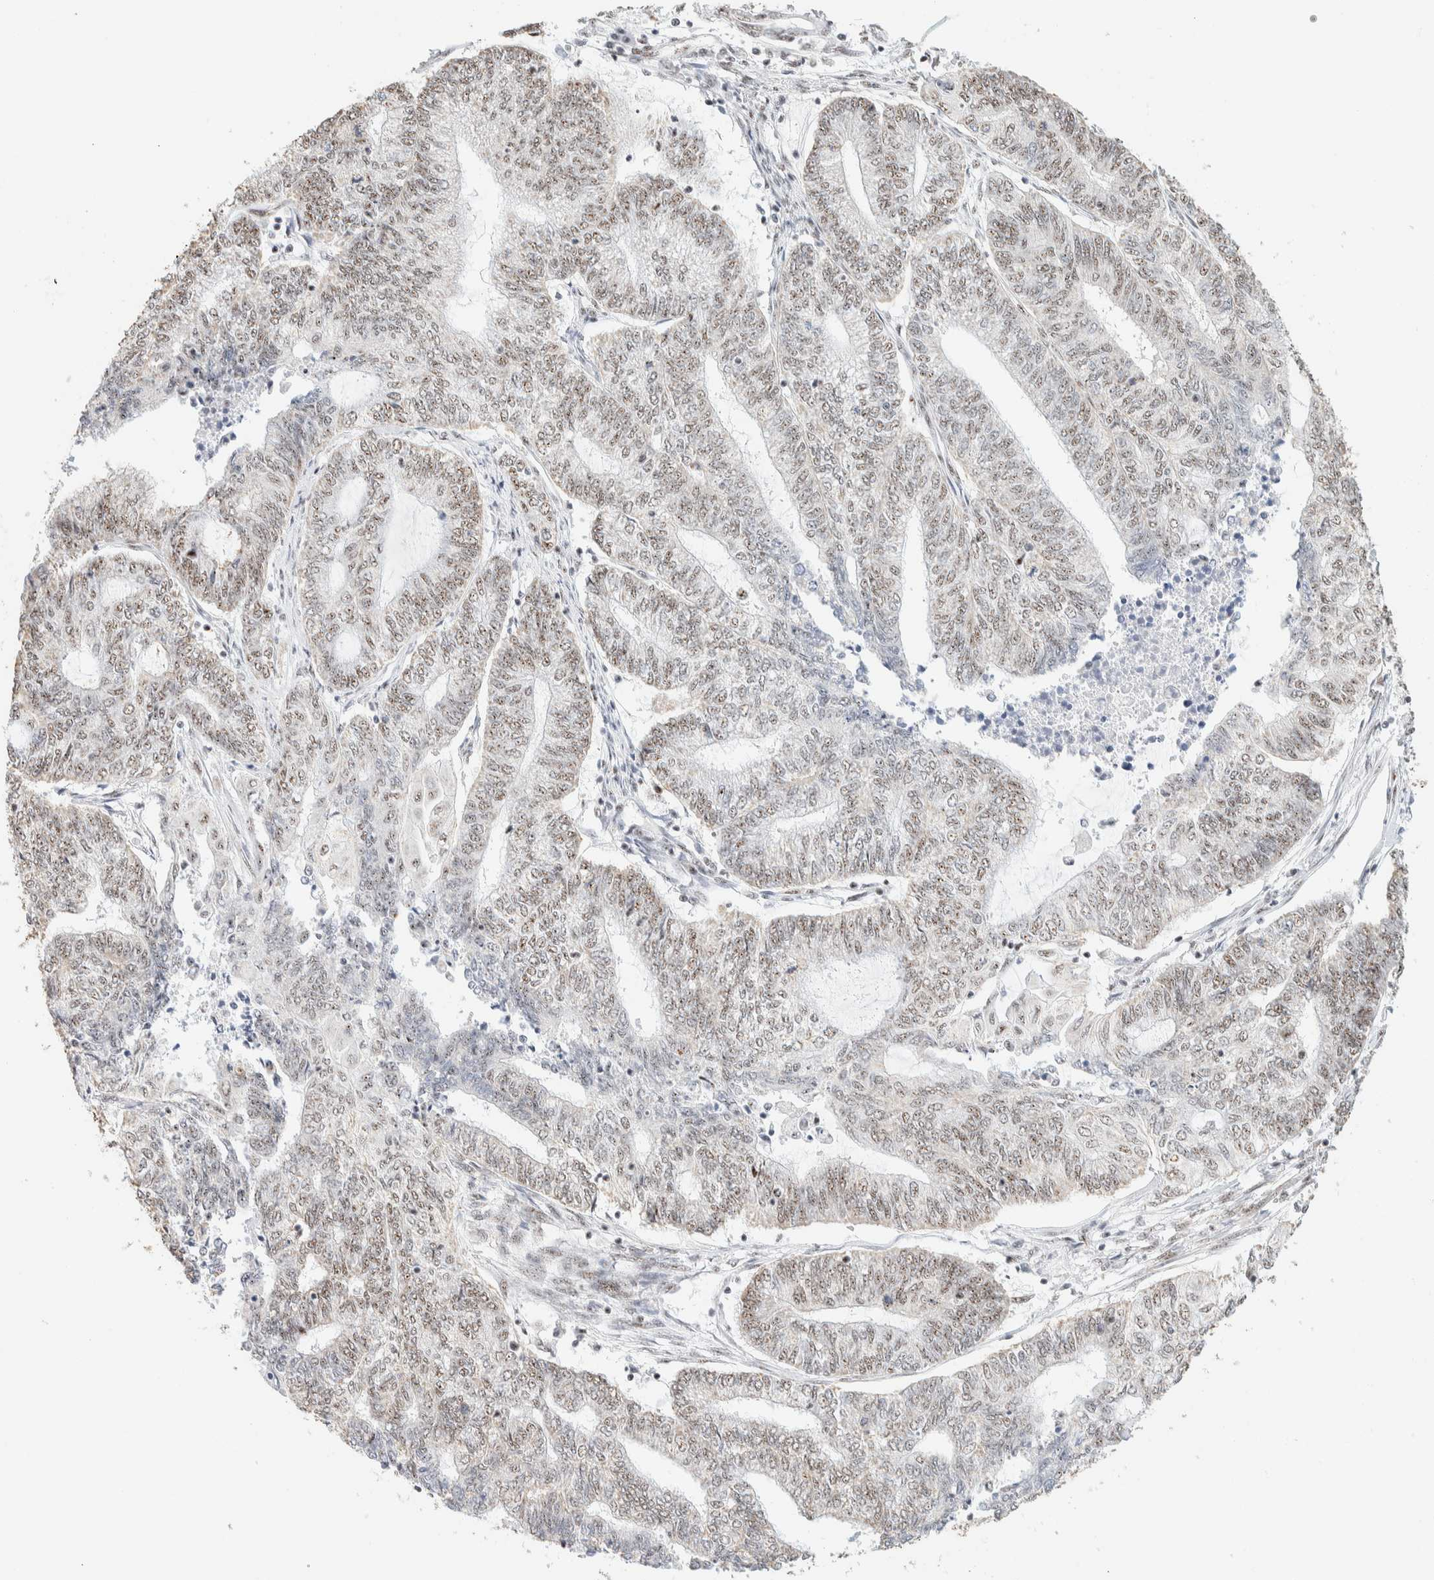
{"staining": {"intensity": "weak", "quantity": ">75%", "location": "nuclear"}, "tissue": "endometrial cancer", "cell_type": "Tumor cells", "image_type": "cancer", "snomed": [{"axis": "morphology", "description": "Adenocarcinoma, NOS"}, {"axis": "topography", "description": "Uterus"}, {"axis": "topography", "description": "Endometrium"}], "caption": "Endometrial cancer was stained to show a protein in brown. There is low levels of weak nuclear expression in about >75% of tumor cells. (brown staining indicates protein expression, while blue staining denotes nuclei).", "gene": "SON", "patient": {"sex": "female", "age": 70}}